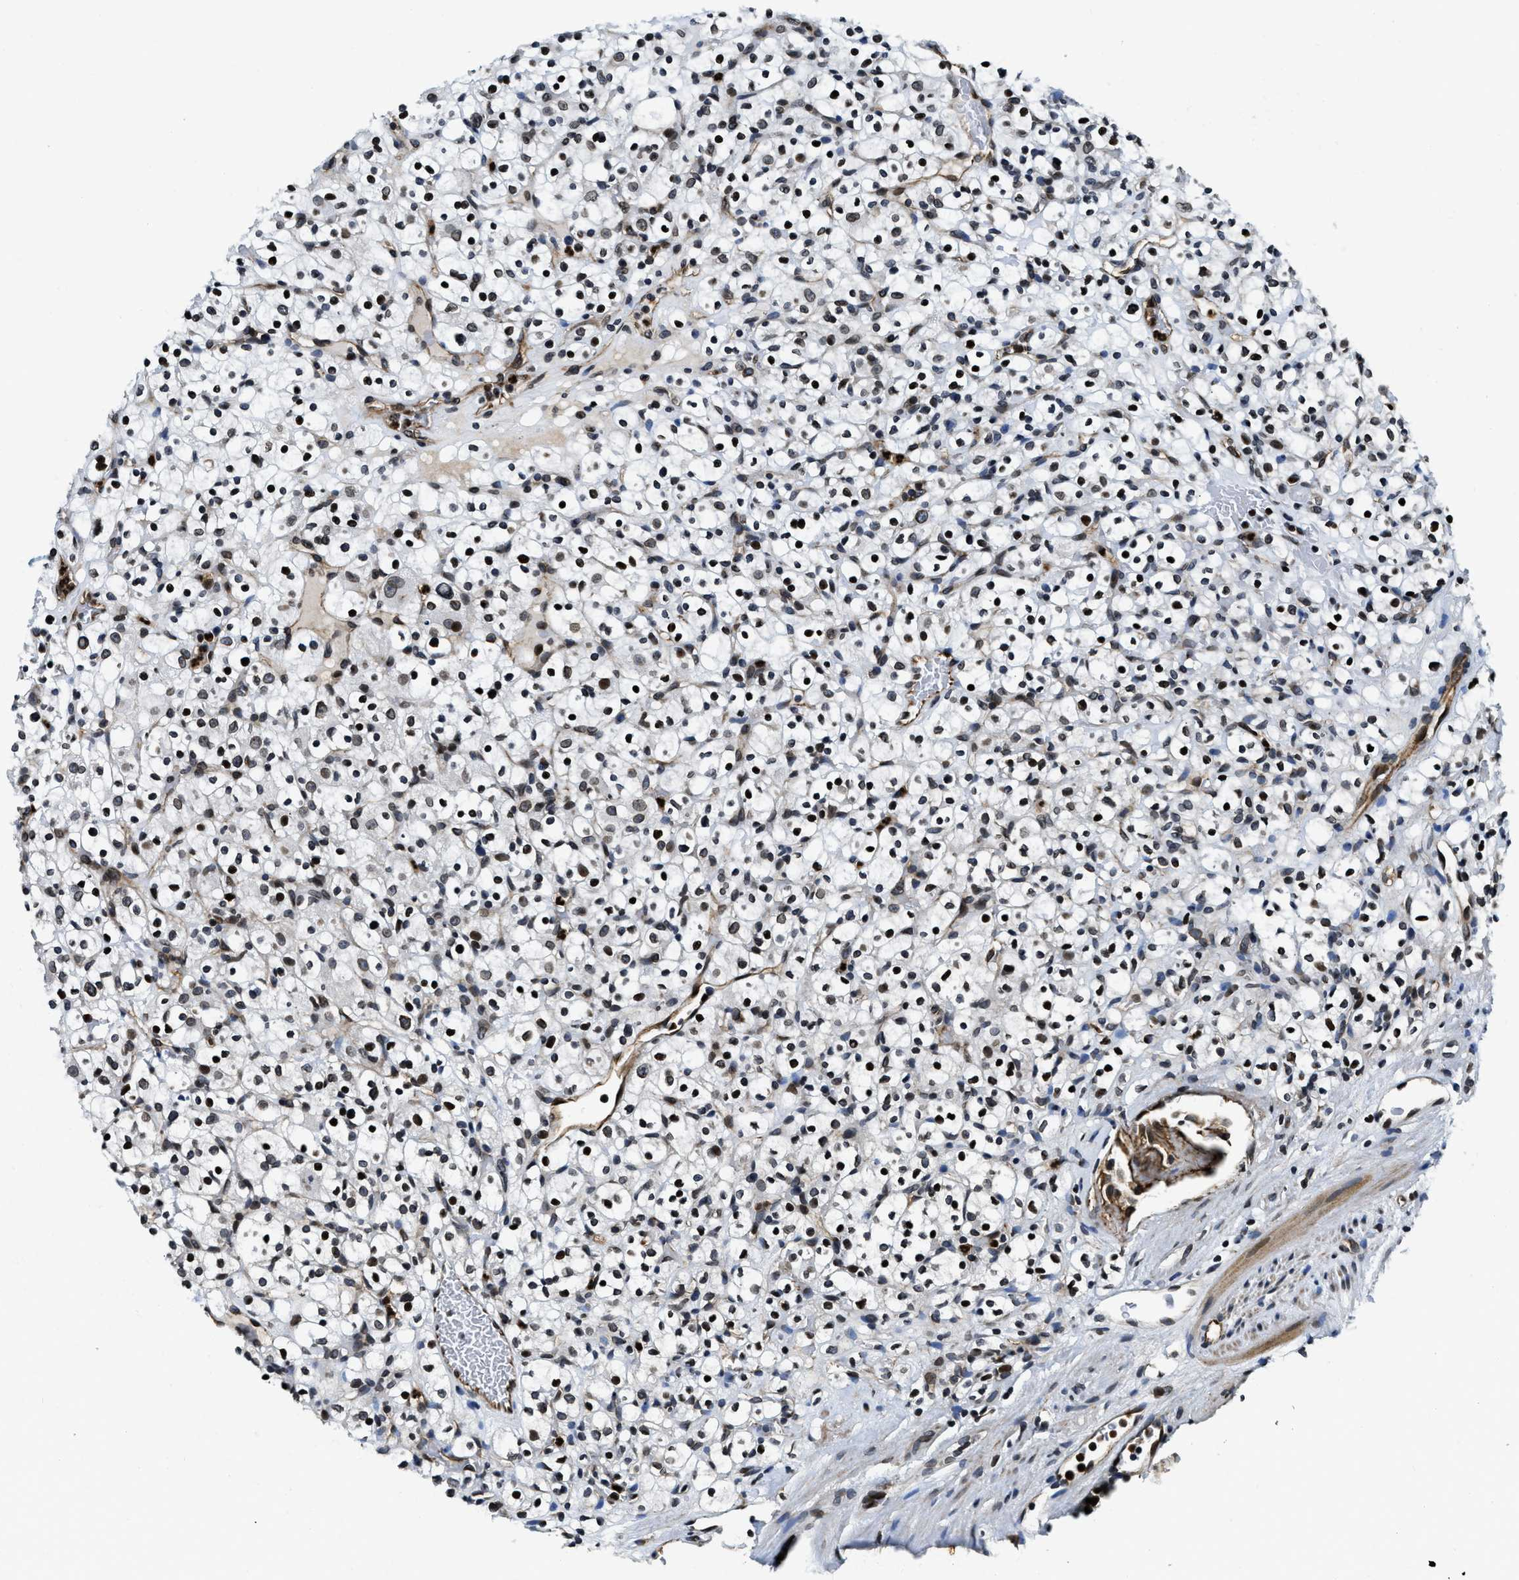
{"staining": {"intensity": "strong", "quantity": ">75%", "location": "nuclear"}, "tissue": "renal cancer", "cell_type": "Tumor cells", "image_type": "cancer", "snomed": [{"axis": "morphology", "description": "Normal tissue, NOS"}, {"axis": "morphology", "description": "Adenocarcinoma, NOS"}, {"axis": "topography", "description": "Kidney"}], "caption": "This image displays immunohistochemistry staining of human renal cancer (adenocarcinoma), with high strong nuclear staining in approximately >75% of tumor cells.", "gene": "ZC3HC1", "patient": {"sex": "female", "age": 72}}